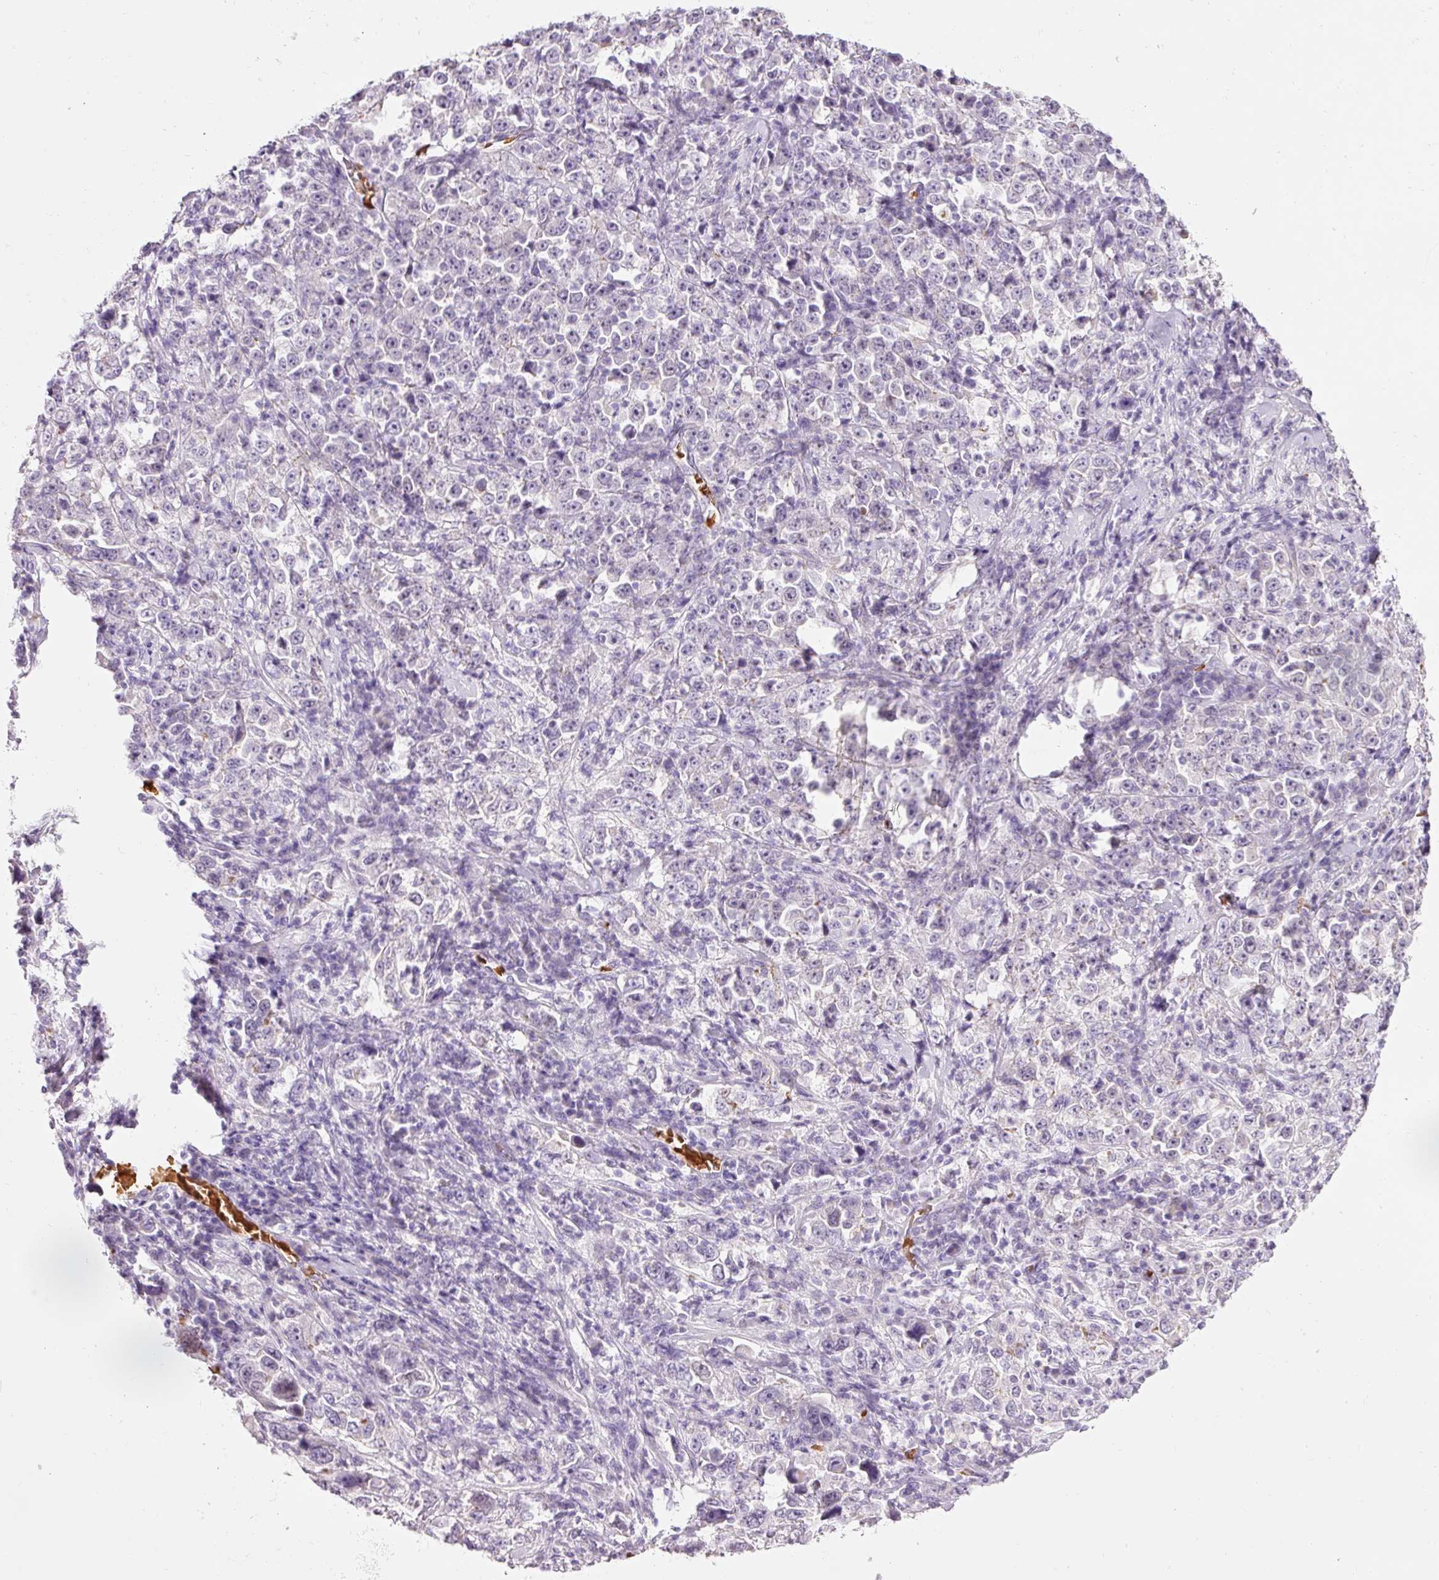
{"staining": {"intensity": "negative", "quantity": "none", "location": "none"}, "tissue": "stomach cancer", "cell_type": "Tumor cells", "image_type": "cancer", "snomed": [{"axis": "morphology", "description": "Normal tissue, NOS"}, {"axis": "morphology", "description": "Adenocarcinoma, NOS"}, {"axis": "topography", "description": "Stomach, upper"}, {"axis": "topography", "description": "Stomach"}], "caption": "This is an immunohistochemistry photomicrograph of stomach cancer (adenocarcinoma). There is no positivity in tumor cells.", "gene": "DHRS11", "patient": {"sex": "male", "age": 59}}